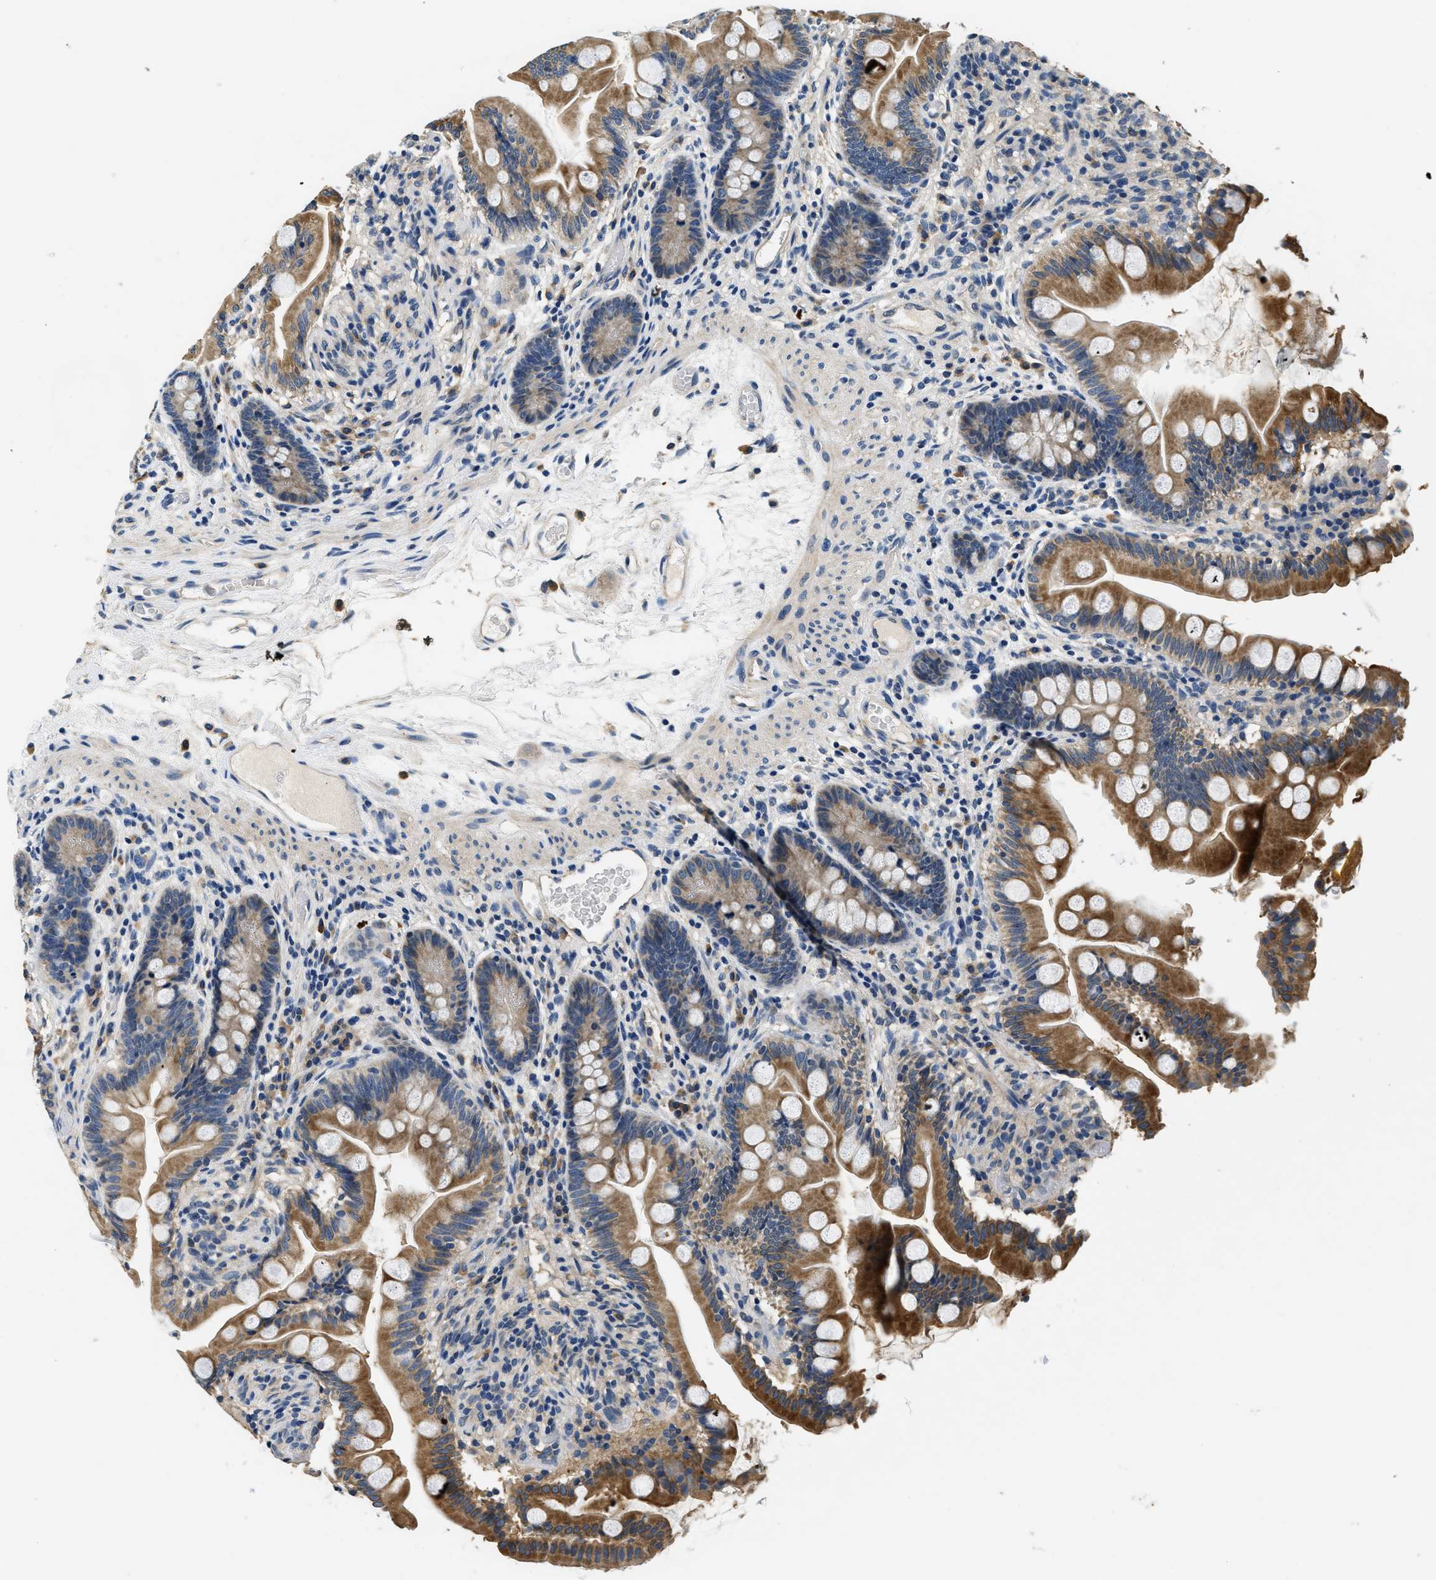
{"staining": {"intensity": "moderate", "quantity": ">75%", "location": "cytoplasmic/membranous"}, "tissue": "small intestine", "cell_type": "Glandular cells", "image_type": "normal", "snomed": [{"axis": "morphology", "description": "Normal tissue, NOS"}, {"axis": "topography", "description": "Small intestine"}], "caption": "An immunohistochemistry photomicrograph of unremarkable tissue is shown. Protein staining in brown highlights moderate cytoplasmic/membranous positivity in small intestine within glandular cells. (DAB IHC with brightfield microscopy, high magnification).", "gene": "ALDH3A2", "patient": {"sex": "female", "age": 56}}